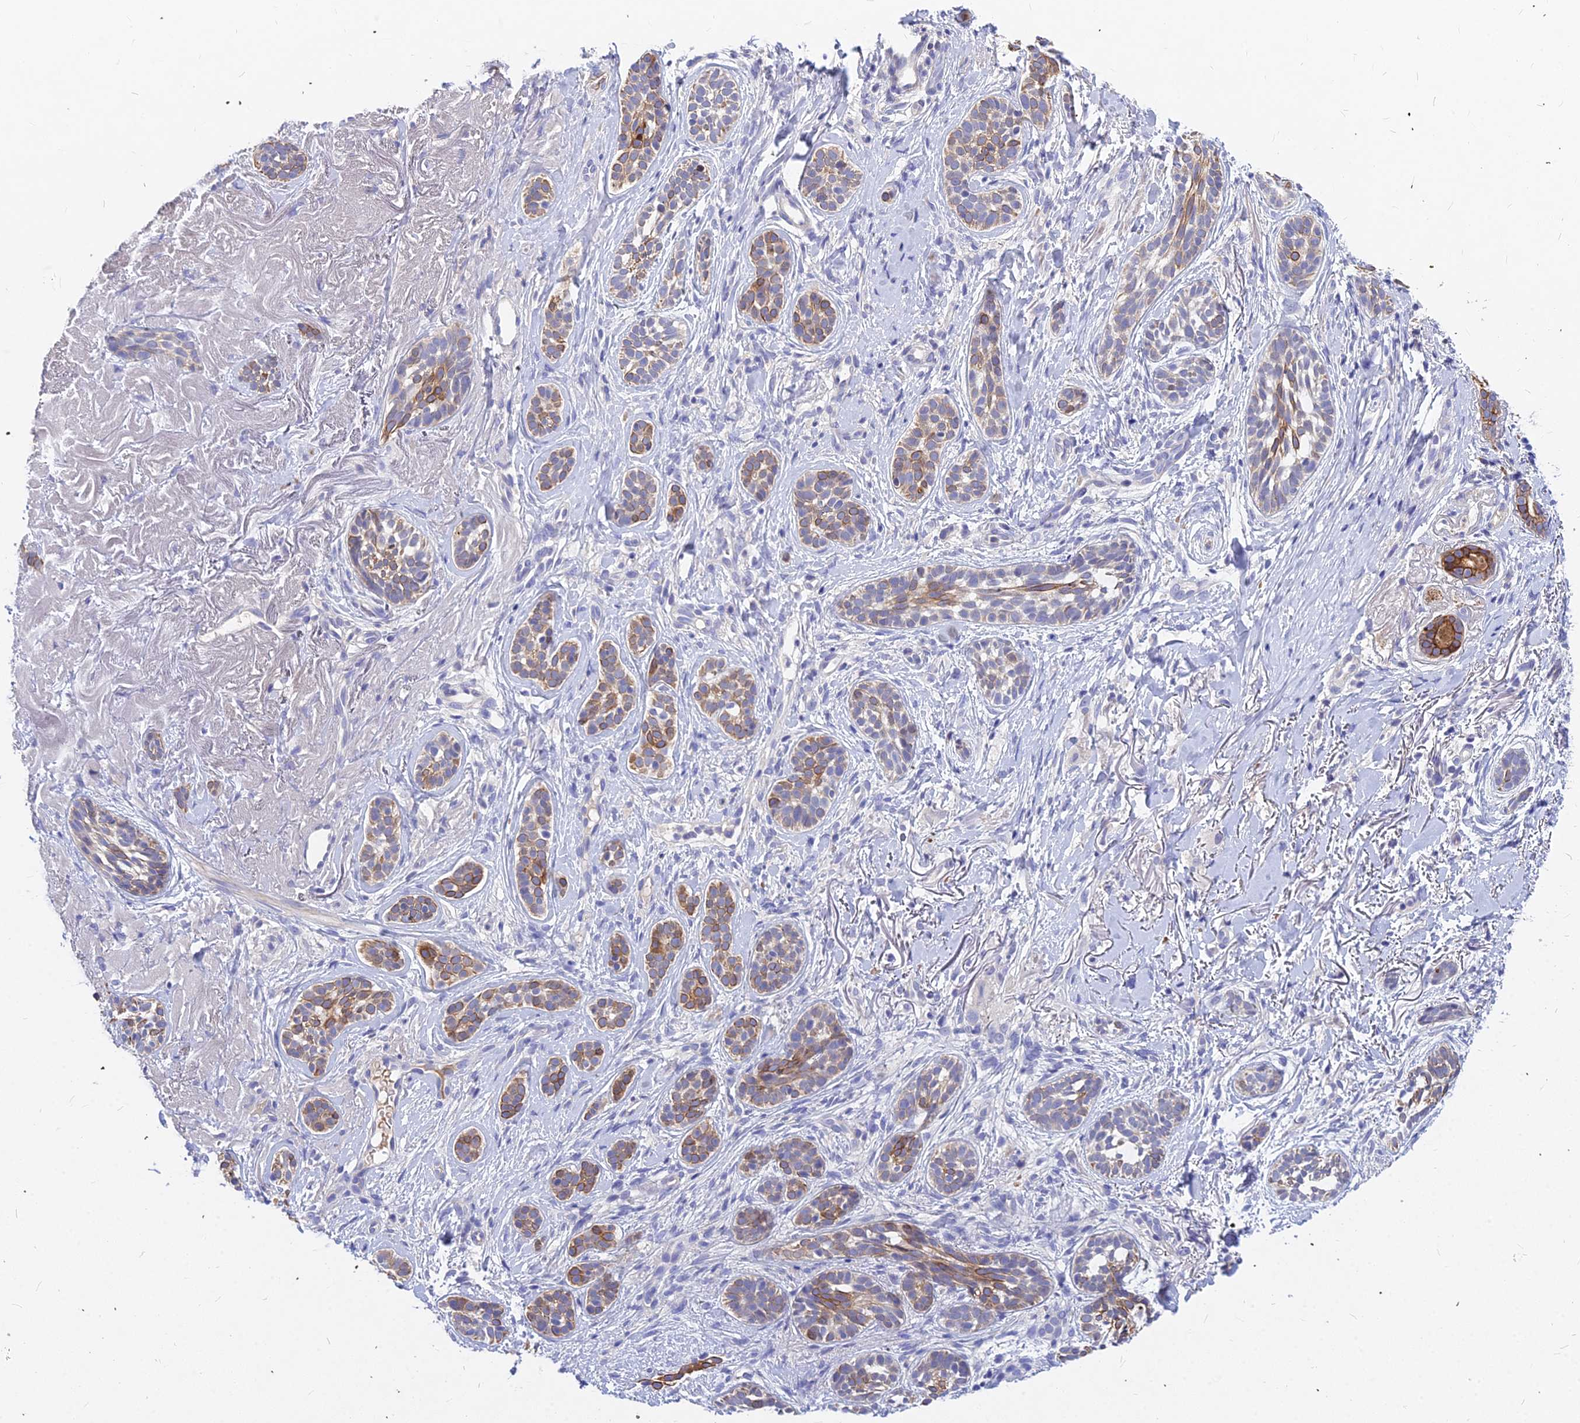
{"staining": {"intensity": "moderate", "quantity": "25%-75%", "location": "cytoplasmic/membranous"}, "tissue": "skin cancer", "cell_type": "Tumor cells", "image_type": "cancer", "snomed": [{"axis": "morphology", "description": "Basal cell carcinoma"}, {"axis": "topography", "description": "Skin"}], "caption": "Skin basal cell carcinoma stained with immunohistochemistry (IHC) displays moderate cytoplasmic/membranous staining in approximately 25%-75% of tumor cells.", "gene": "DMRTA1", "patient": {"sex": "male", "age": 71}}